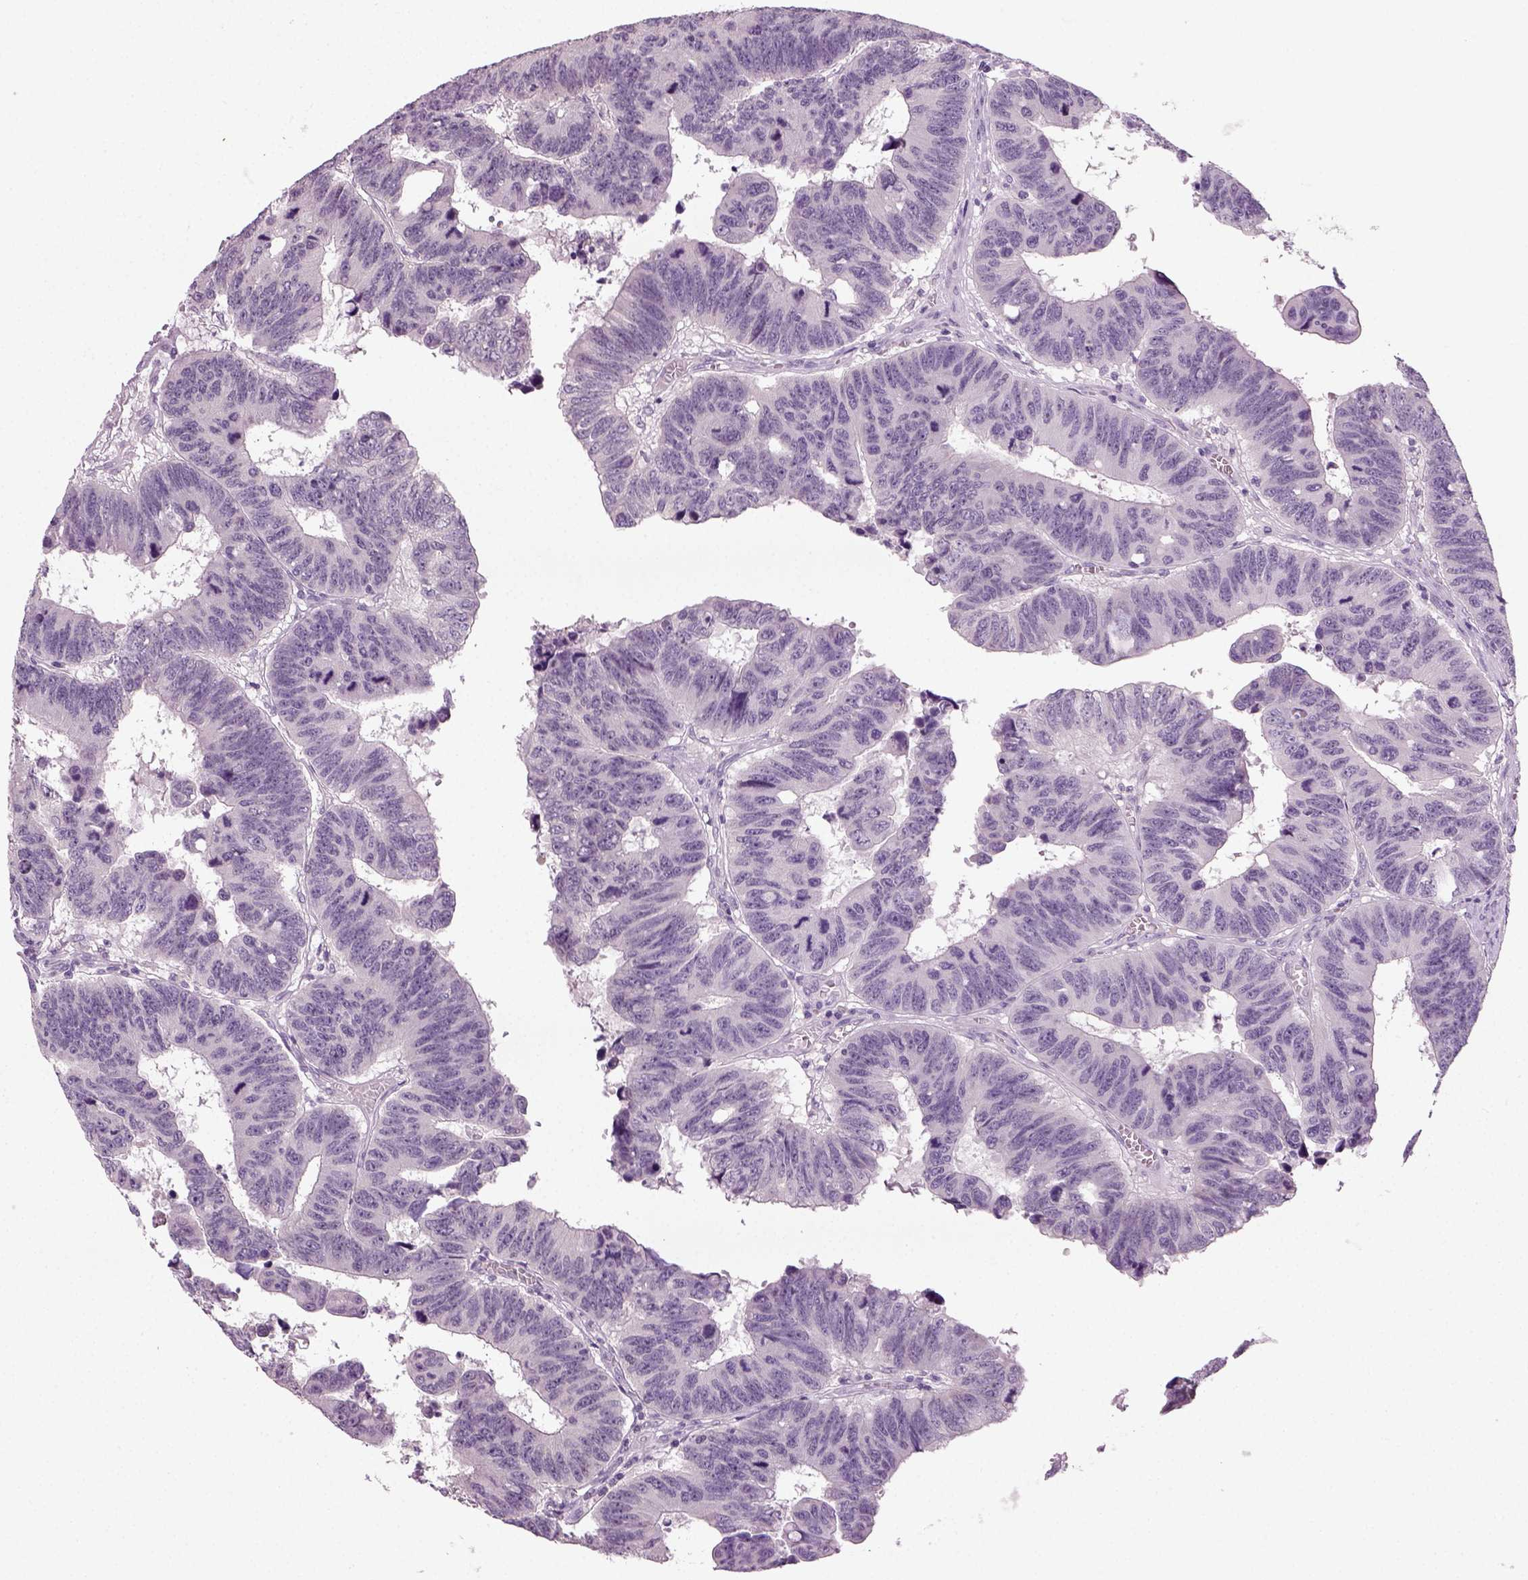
{"staining": {"intensity": "negative", "quantity": "none", "location": "none"}, "tissue": "colorectal cancer", "cell_type": "Tumor cells", "image_type": "cancer", "snomed": [{"axis": "morphology", "description": "Adenocarcinoma, NOS"}, {"axis": "topography", "description": "Appendix"}, {"axis": "topography", "description": "Colon"}, {"axis": "topography", "description": "Cecum"}, {"axis": "topography", "description": "Colon asc"}], "caption": "Tumor cells are negative for protein expression in human colorectal adenocarcinoma.", "gene": "SYNGAP1", "patient": {"sex": "female", "age": 85}}